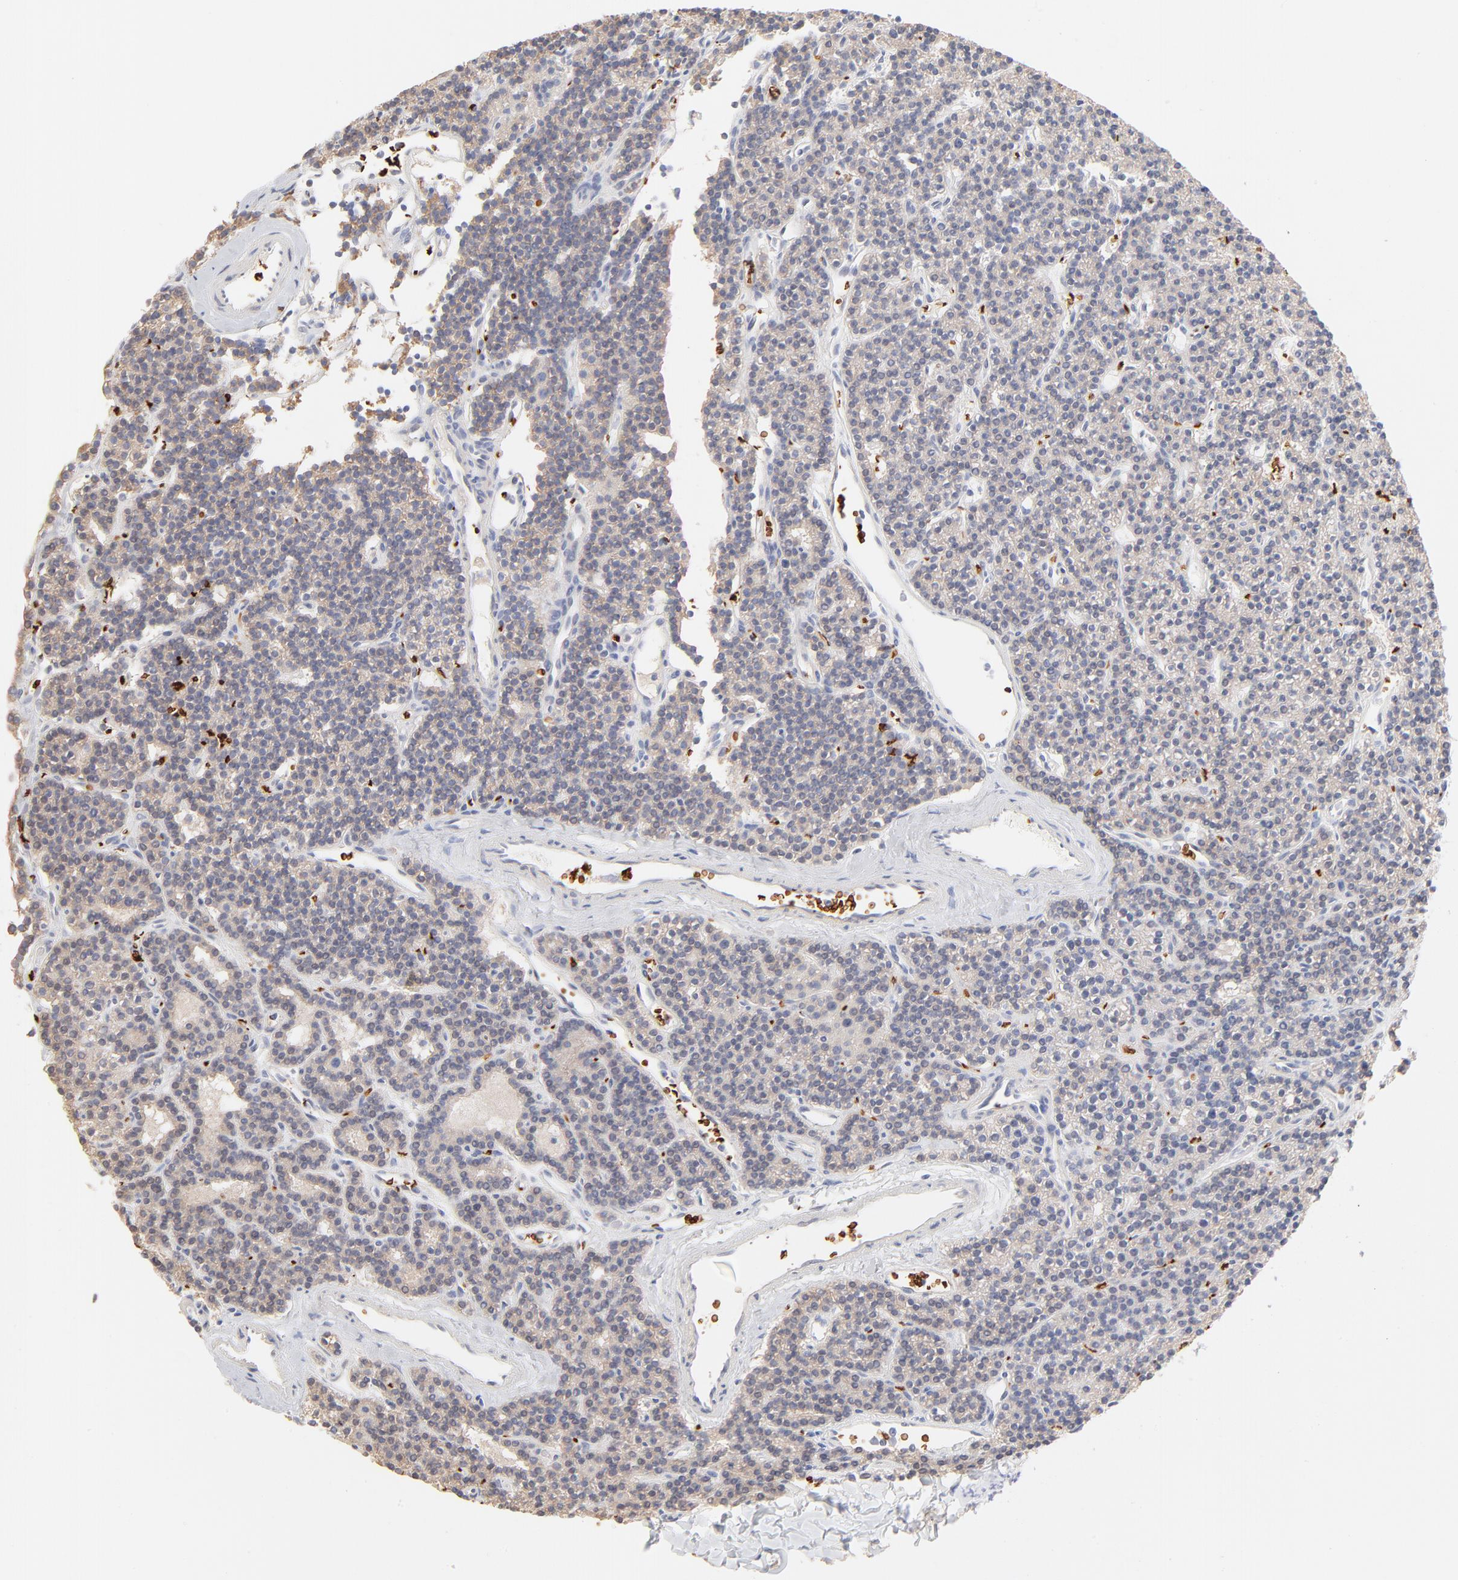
{"staining": {"intensity": "negative", "quantity": "none", "location": "none"}, "tissue": "parathyroid gland", "cell_type": "Glandular cells", "image_type": "normal", "snomed": [{"axis": "morphology", "description": "Normal tissue, NOS"}, {"axis": "topography", "description": "Parathyroid gland"}], "caption": "The photomicrograph reveals no staining of glandular cells in benign parathyroid gland.", "gene": "SPTB", "patient": {"sex": "female", "age": 45}}